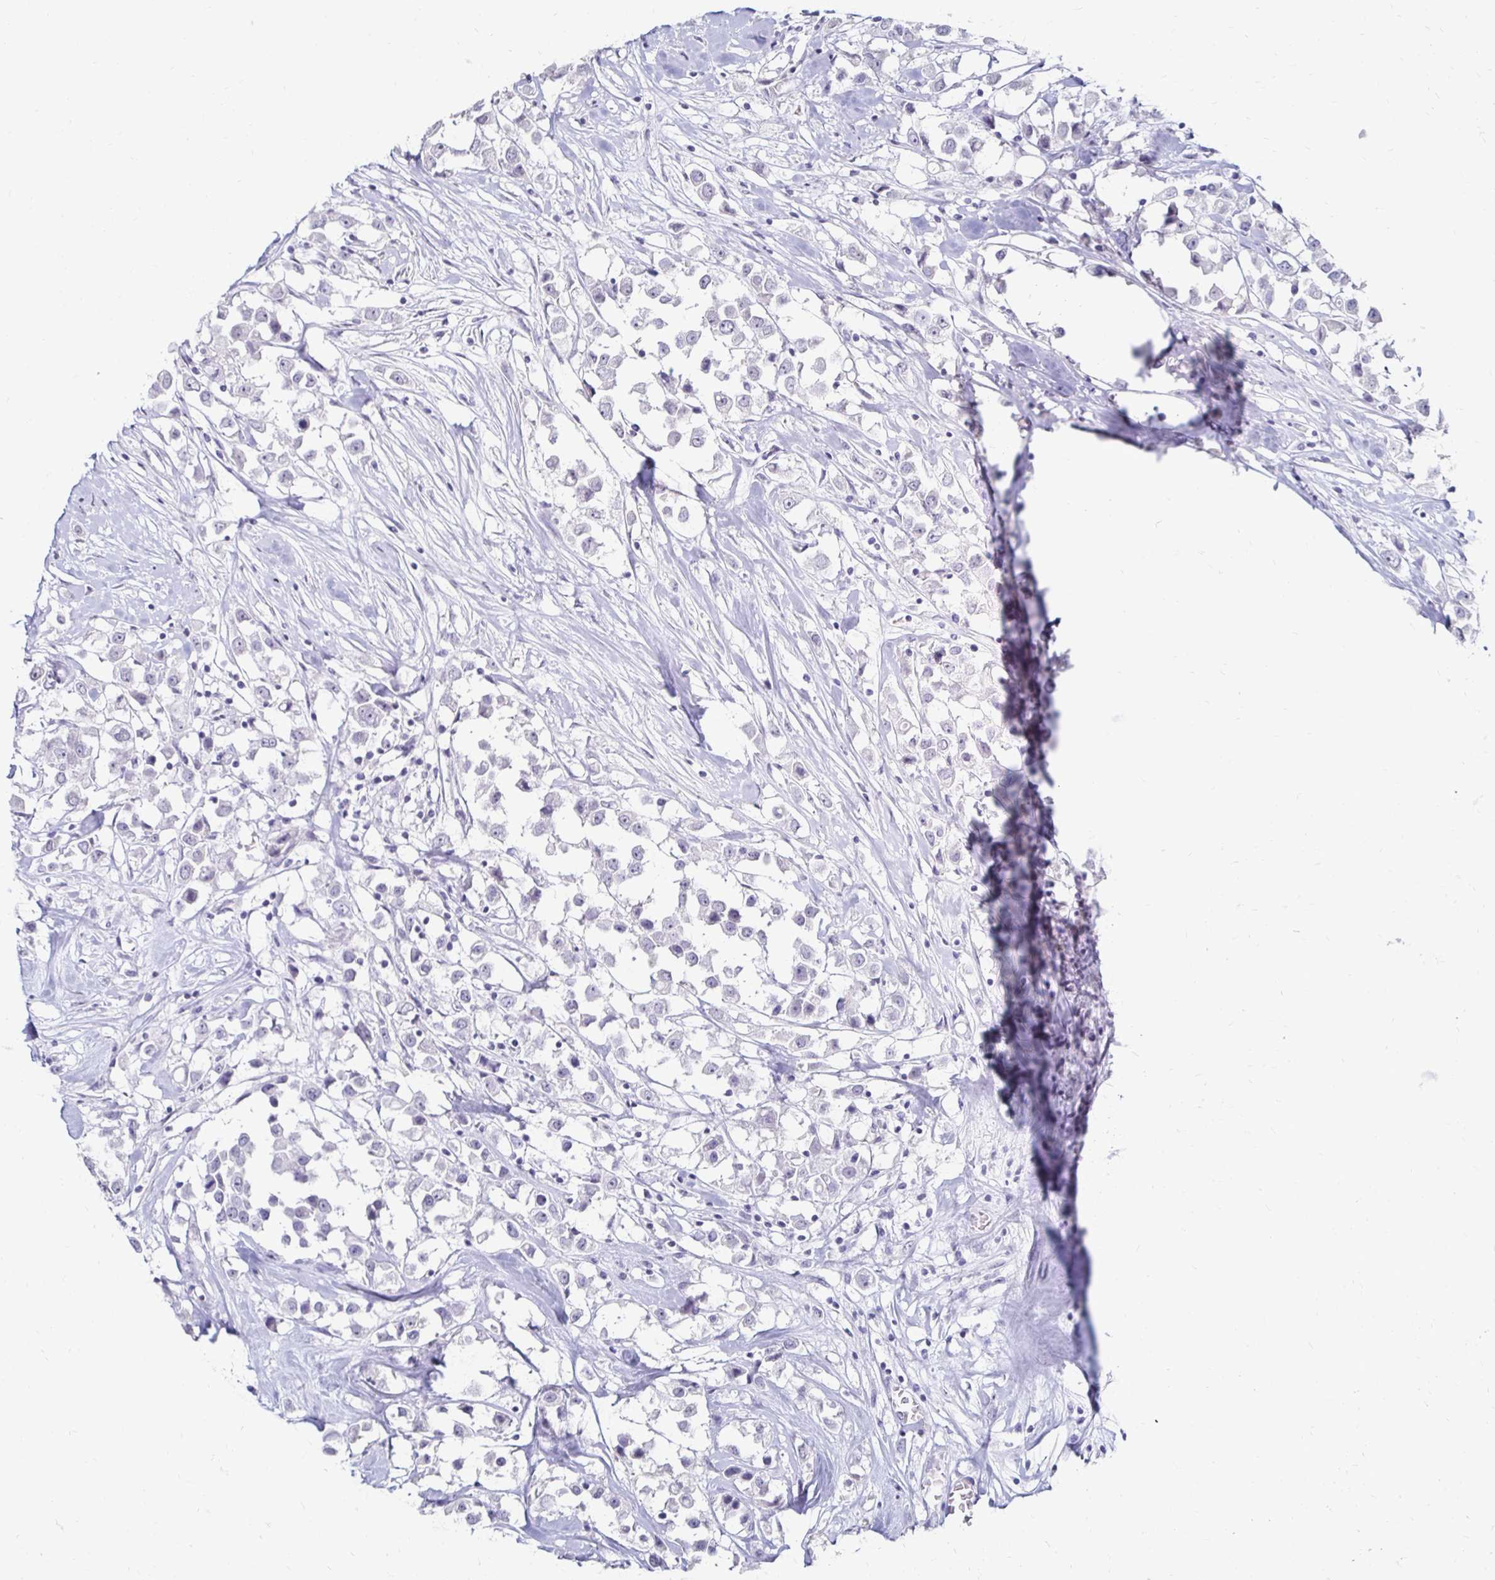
{"staining": {"intensity": "negative", "quantity": "none", "location": "none"}, "tissue": "breast cancer", "cell_type": "Tumor cells", "image_type": "cancer", "snomed": [{"axis": "morphology", "description": "Duct carcinoma"}, {"axis": "topography", "description": "Breast"}], "caption": "High power microscopy histopathology image of an immunohistochemistry photomicrograph of breast infiltrating ductal carcinoma, revealing no significant positivity in tumor cells.", "gene": "TOMM34", "patient": {"sex": "female", "age": 61}}